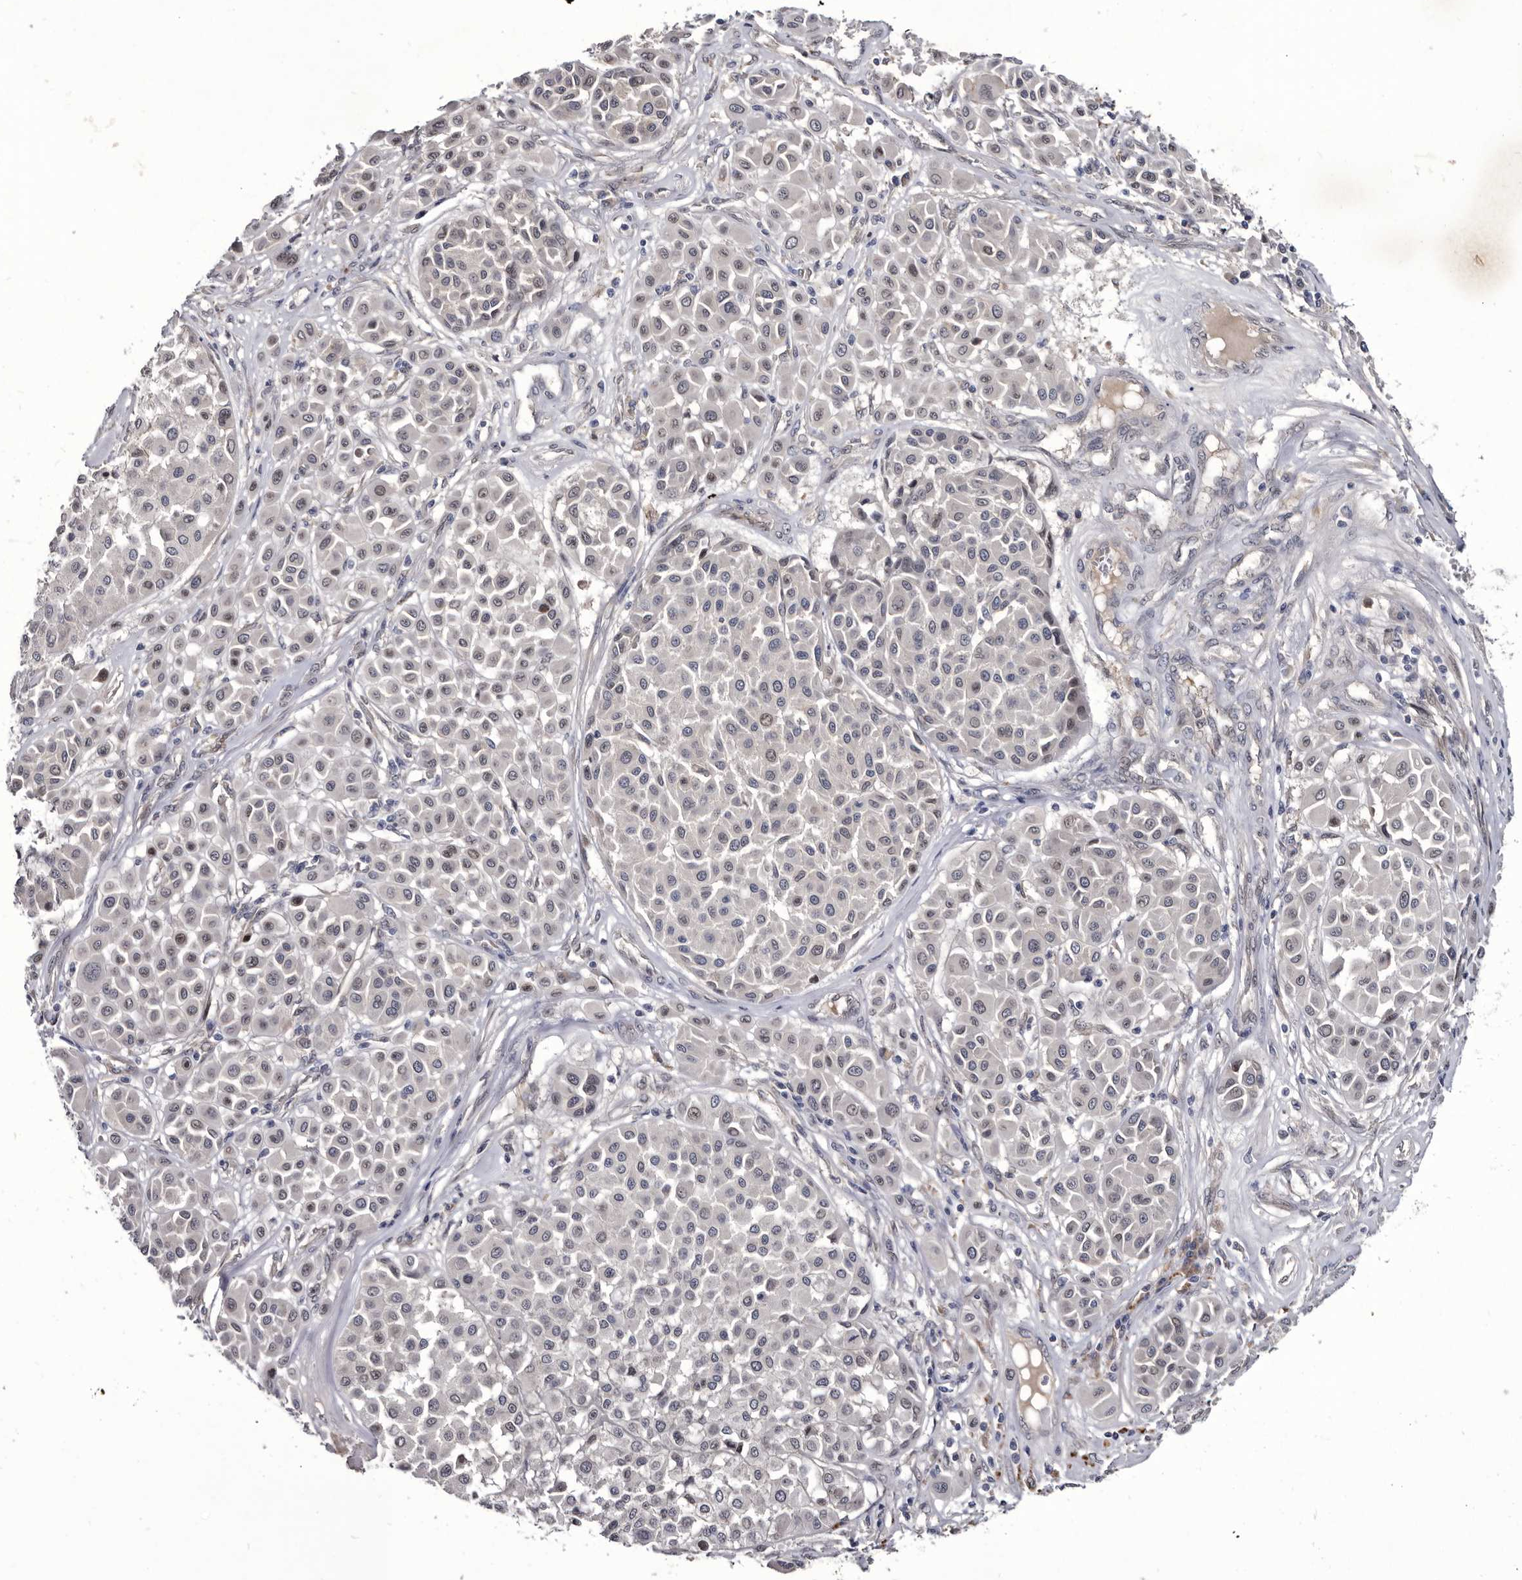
{"staining": {"intensity": "negative", "quantity": "none", "location": "none"}, "tissue": "melanoma", "cell_type": "Tumor cells", "image_type": "cancer", "snomed": [{"axis": "morphology", "description": "Malignant melanoma, Metastatic site"}, {"axis": "topography", "description": "Soft tissue"}], "caption": "High power microscopy micrograph of an IHC micrograph of malignant melanoma (metastatic site), revealing no significant staining in tumor cells.", "gene": "PROM1", "patient": {"sex": "male", "age": 41}}